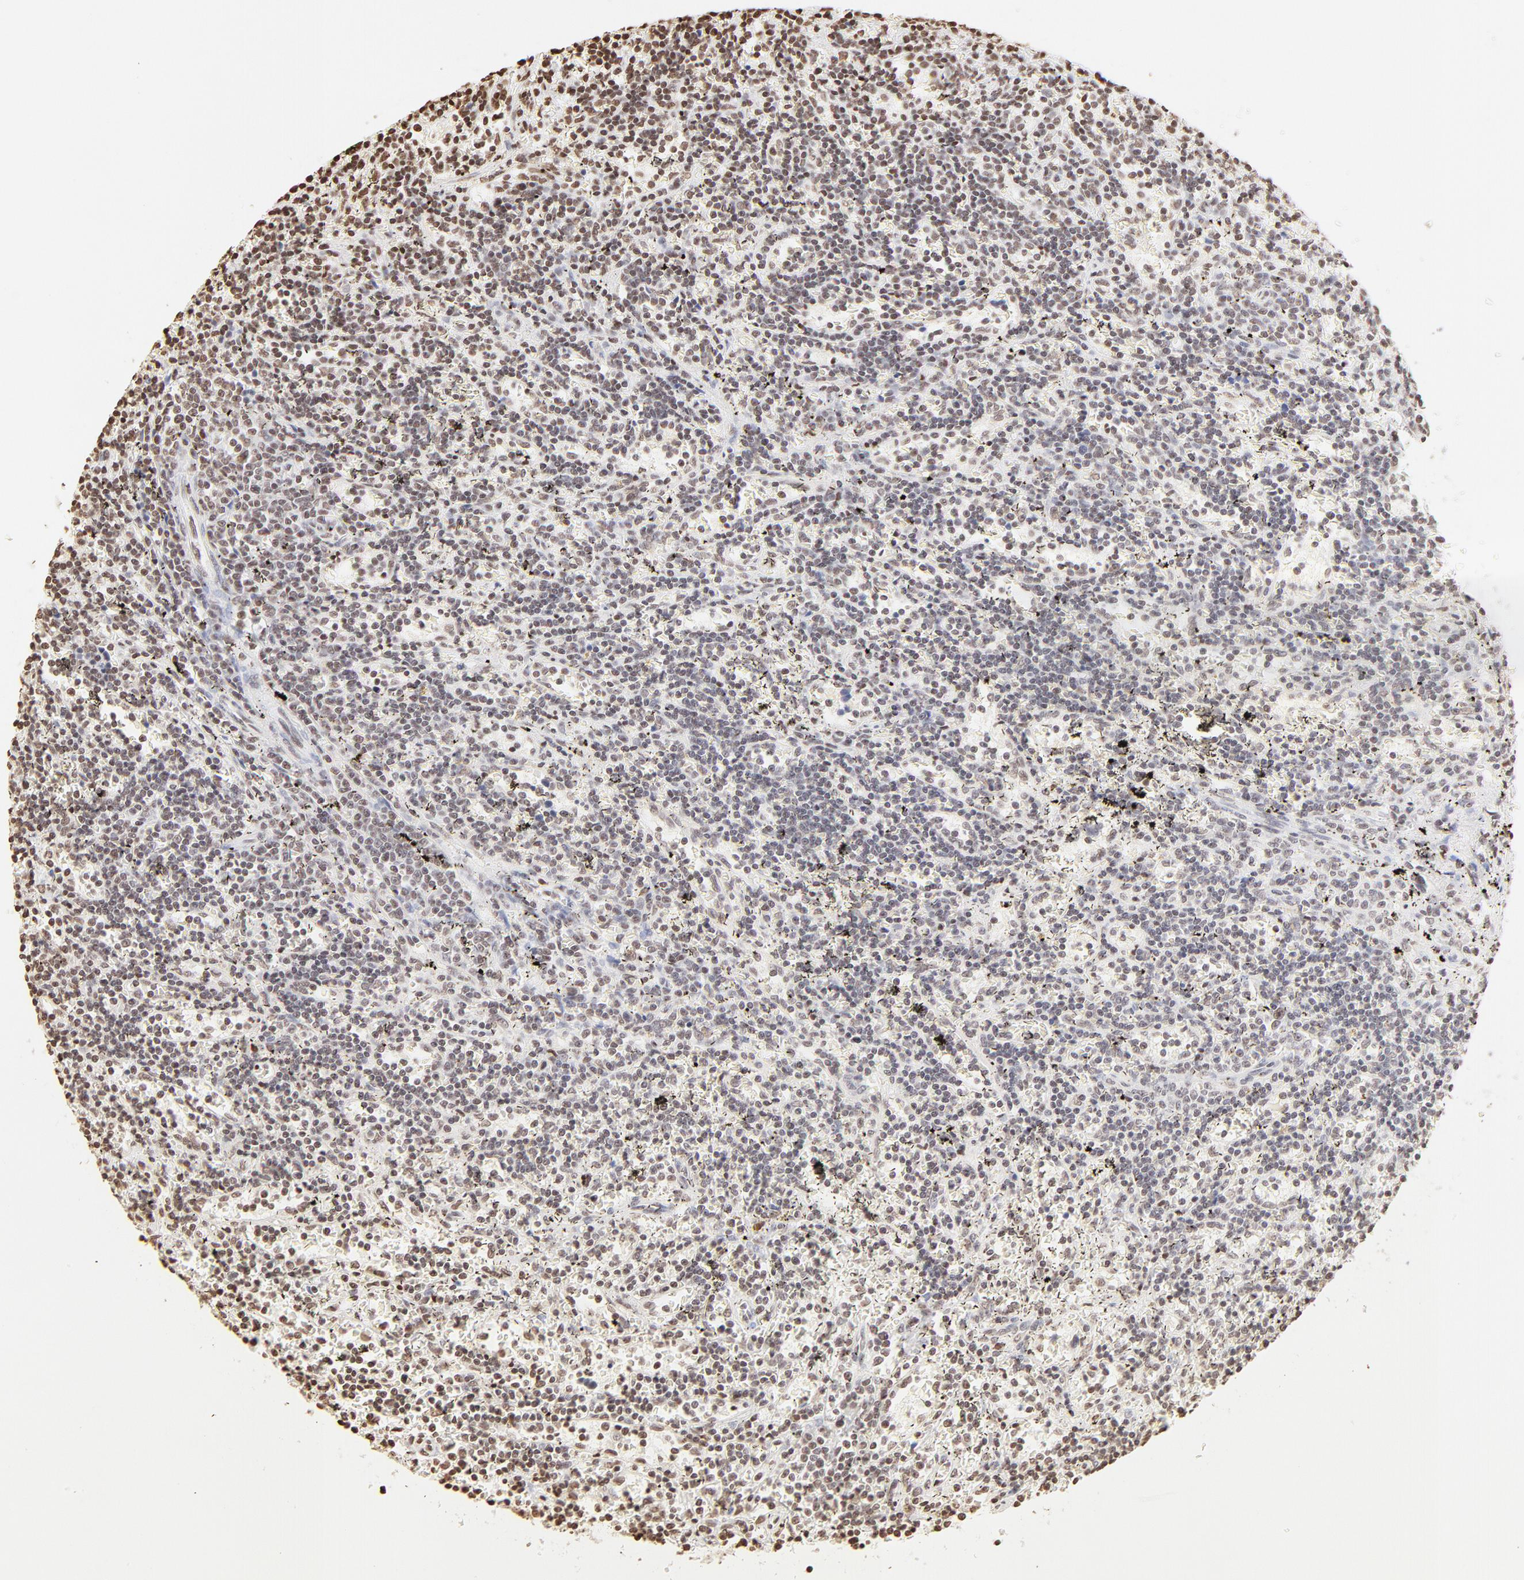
{"staining": {"intensity": "weak", "quantity": "<25%", "location": "nuclear"}, "tissue": "lymphoma", "cell_type": "Tumor cells", "image_type": "cancer", "snomed": [{"axis": "morphology", "description": "Malignant lymphoma, non-Hodgkin's type, Low grade"}, {"axis": "topography", "description": "Spleen"}], "caption": "This is a photomicrograph of immunohistochemistry (IHC) staining of malignant lymphoma, non-Hodgkin's type (low-grade), which shows no expression in tumor cells.", "gene": "ZNF540", "patient": {"sex": "male", "age": 60}}